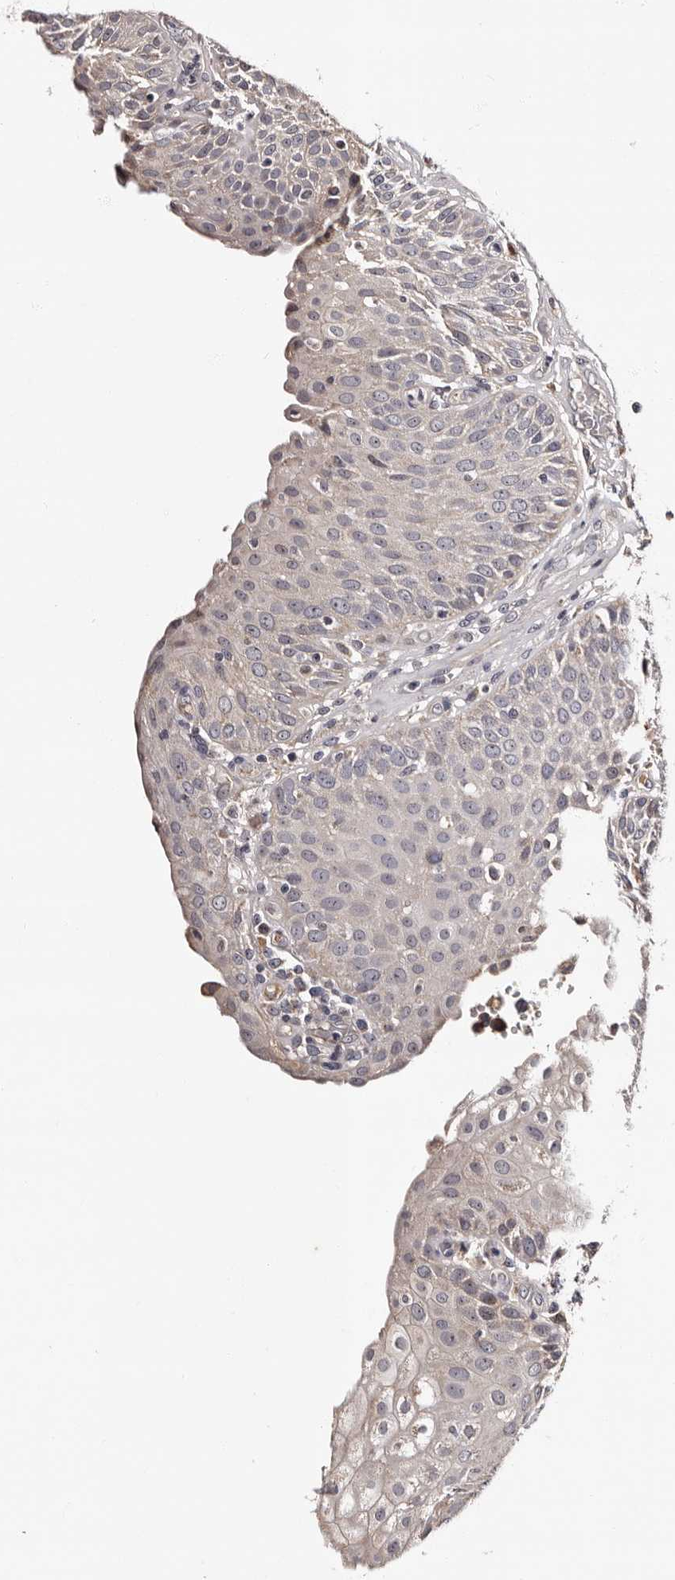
{"staining": {"intensity": "weak", "quantity": "25%-75%", "location": "cytoplasmic/membranous"}, "tissue": "urinary bladder", "cell_type": "Urothelial cells", "image_type": "normal", "snomed": [{"axis": "morphology", "description": "Normal tissue, NOS"}, {"axis": "topography", "description": "Urinary bladder"}], "caption": "An IHC micrograph of normal tissue is shown. Protein staining in brown shows weak cytoplasmic/membranous positivity in urinary bladder within urothelial cells.", "gene": "TAF4B", "patient": {"sex": "female", "age": 62}}